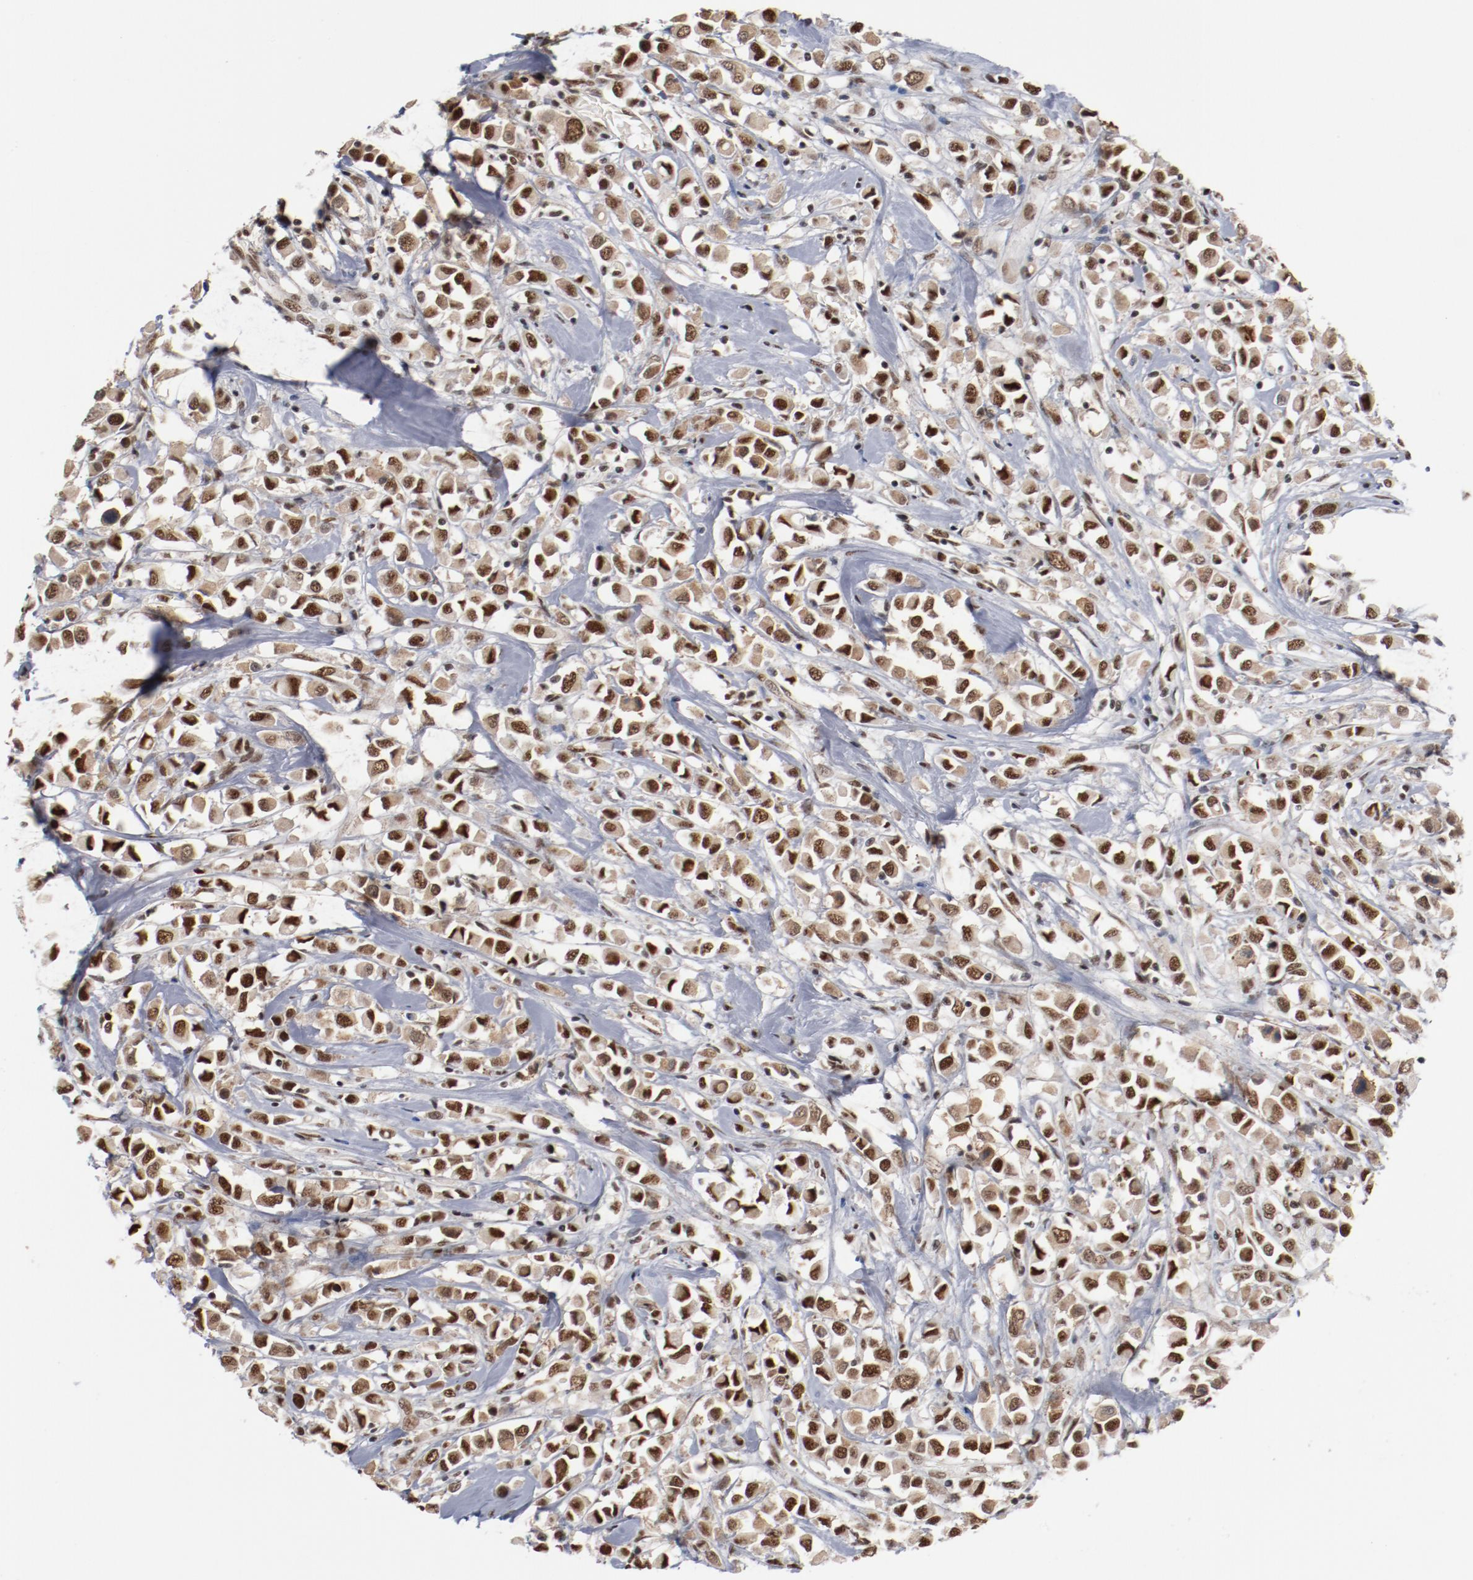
{"staining": {"intensity": "moderate", "quantity": ">75%", "location": "nuclear"}, "tissue": "breast cancer", "cell_type": "Tumor cells", "image_type": "cancer", "snomed": [{"axis": "morphology", "description": "Duct carcinoma"}, {"axis": "topography", "description": "Breast"}], "caption": "A medium amount of moderate nuclear expression is seen in approximately >75% of tumor cells in infiltrating ductal carcinoma (breast) tissue.", "gene": "BUB3", "patient": {"sex": "female", "age": 61}}